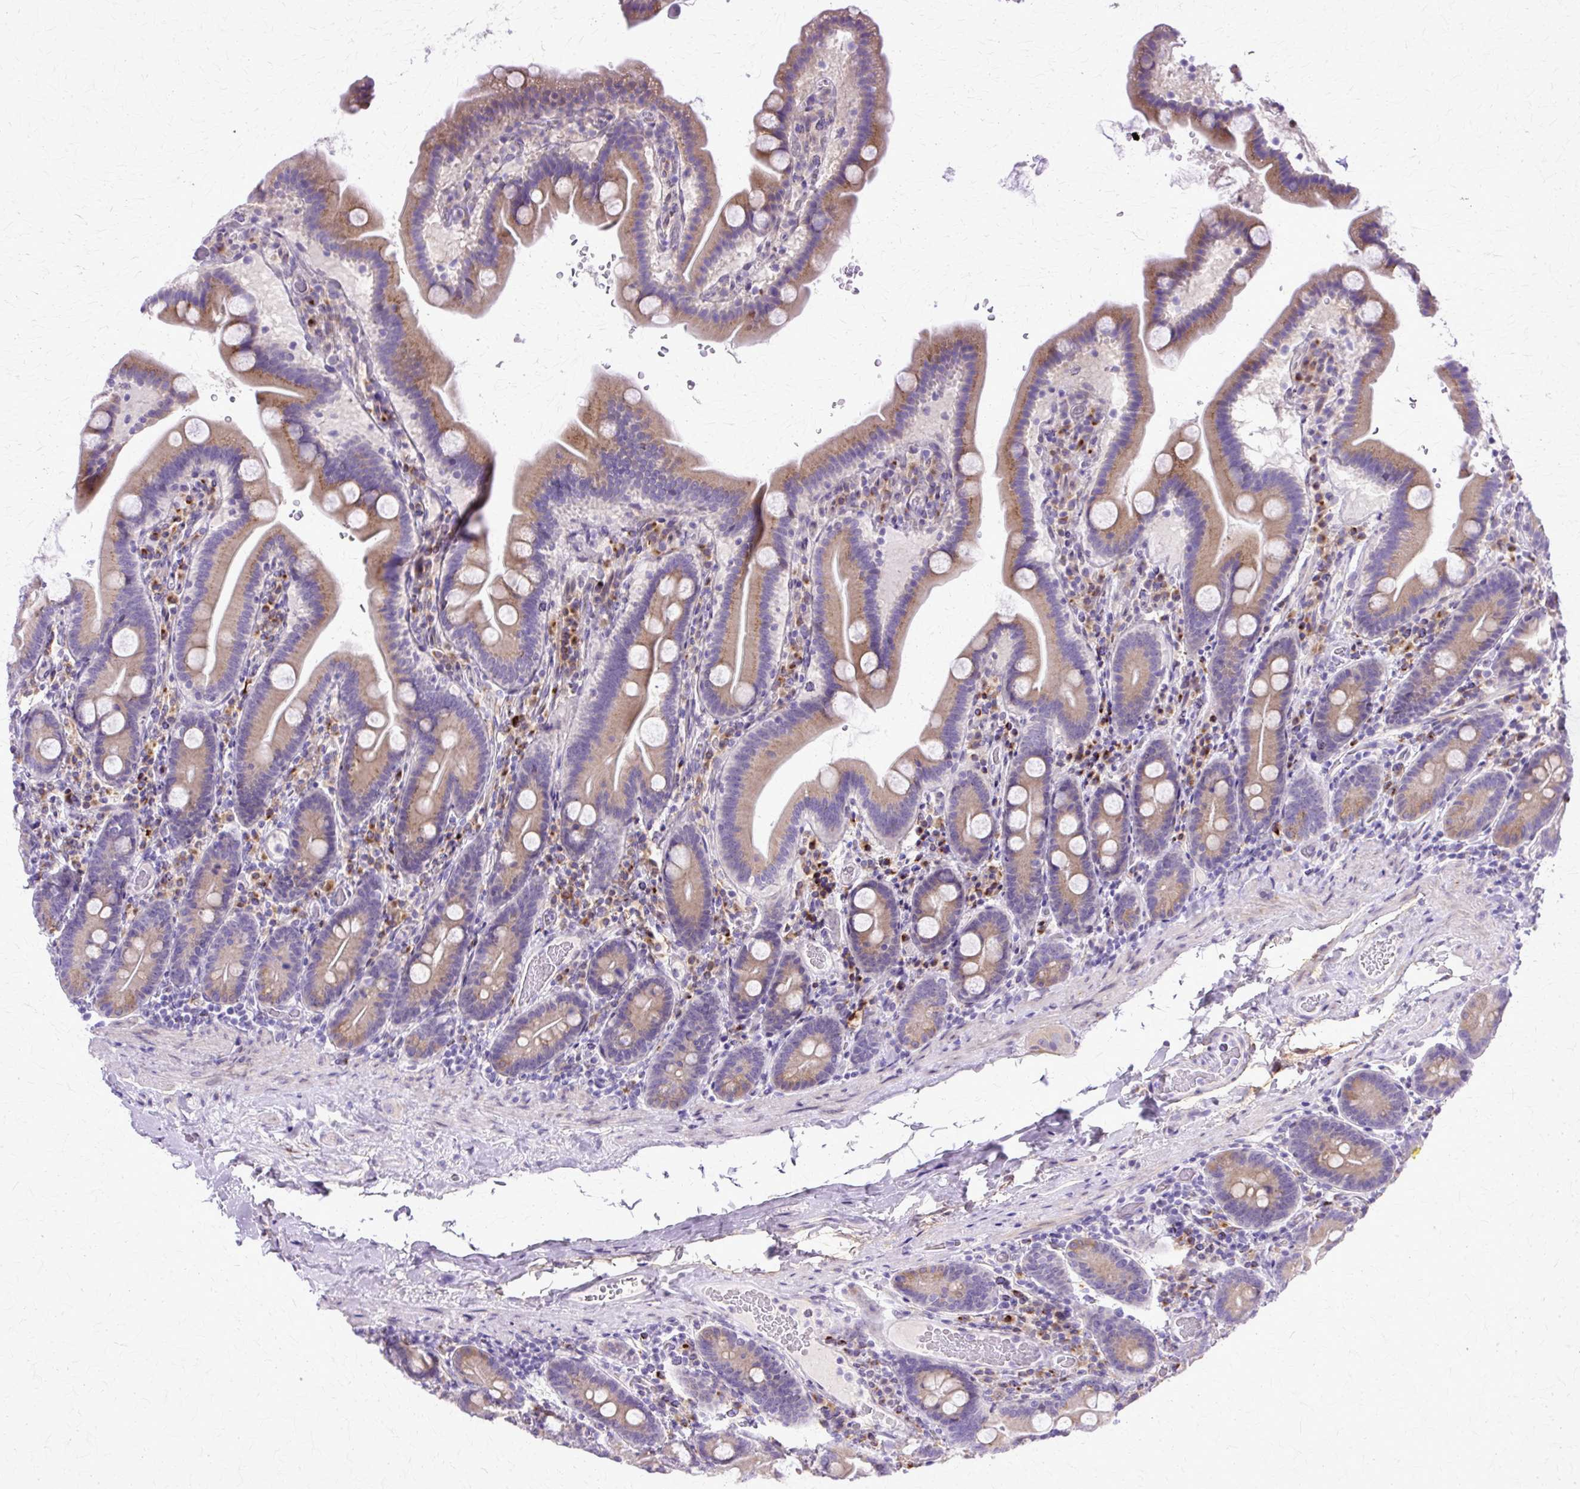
{"staining": {"intensity": "strong", "quantity": "25%-75%", "location": "cytoplasmic/membranous"}, "tissue": "duodenum", "cell_type": "Glandular cells", "image_type": "normal", "snomed": [{"axis": "morphology", "description": "Normal tissue, NOS"}, {"axis": "topography", "description": "Duodenum"}], "caption": "The micrograph displays staining of normal duodenum, revealing strong cytoplasmic/membranous protein expression (brown color) within glandular cells. (Brightfield microscopy of DAB IHC at high magnification).", "gene": "TBC1D3B", "patient": {"sex": "male", "age": 55}}